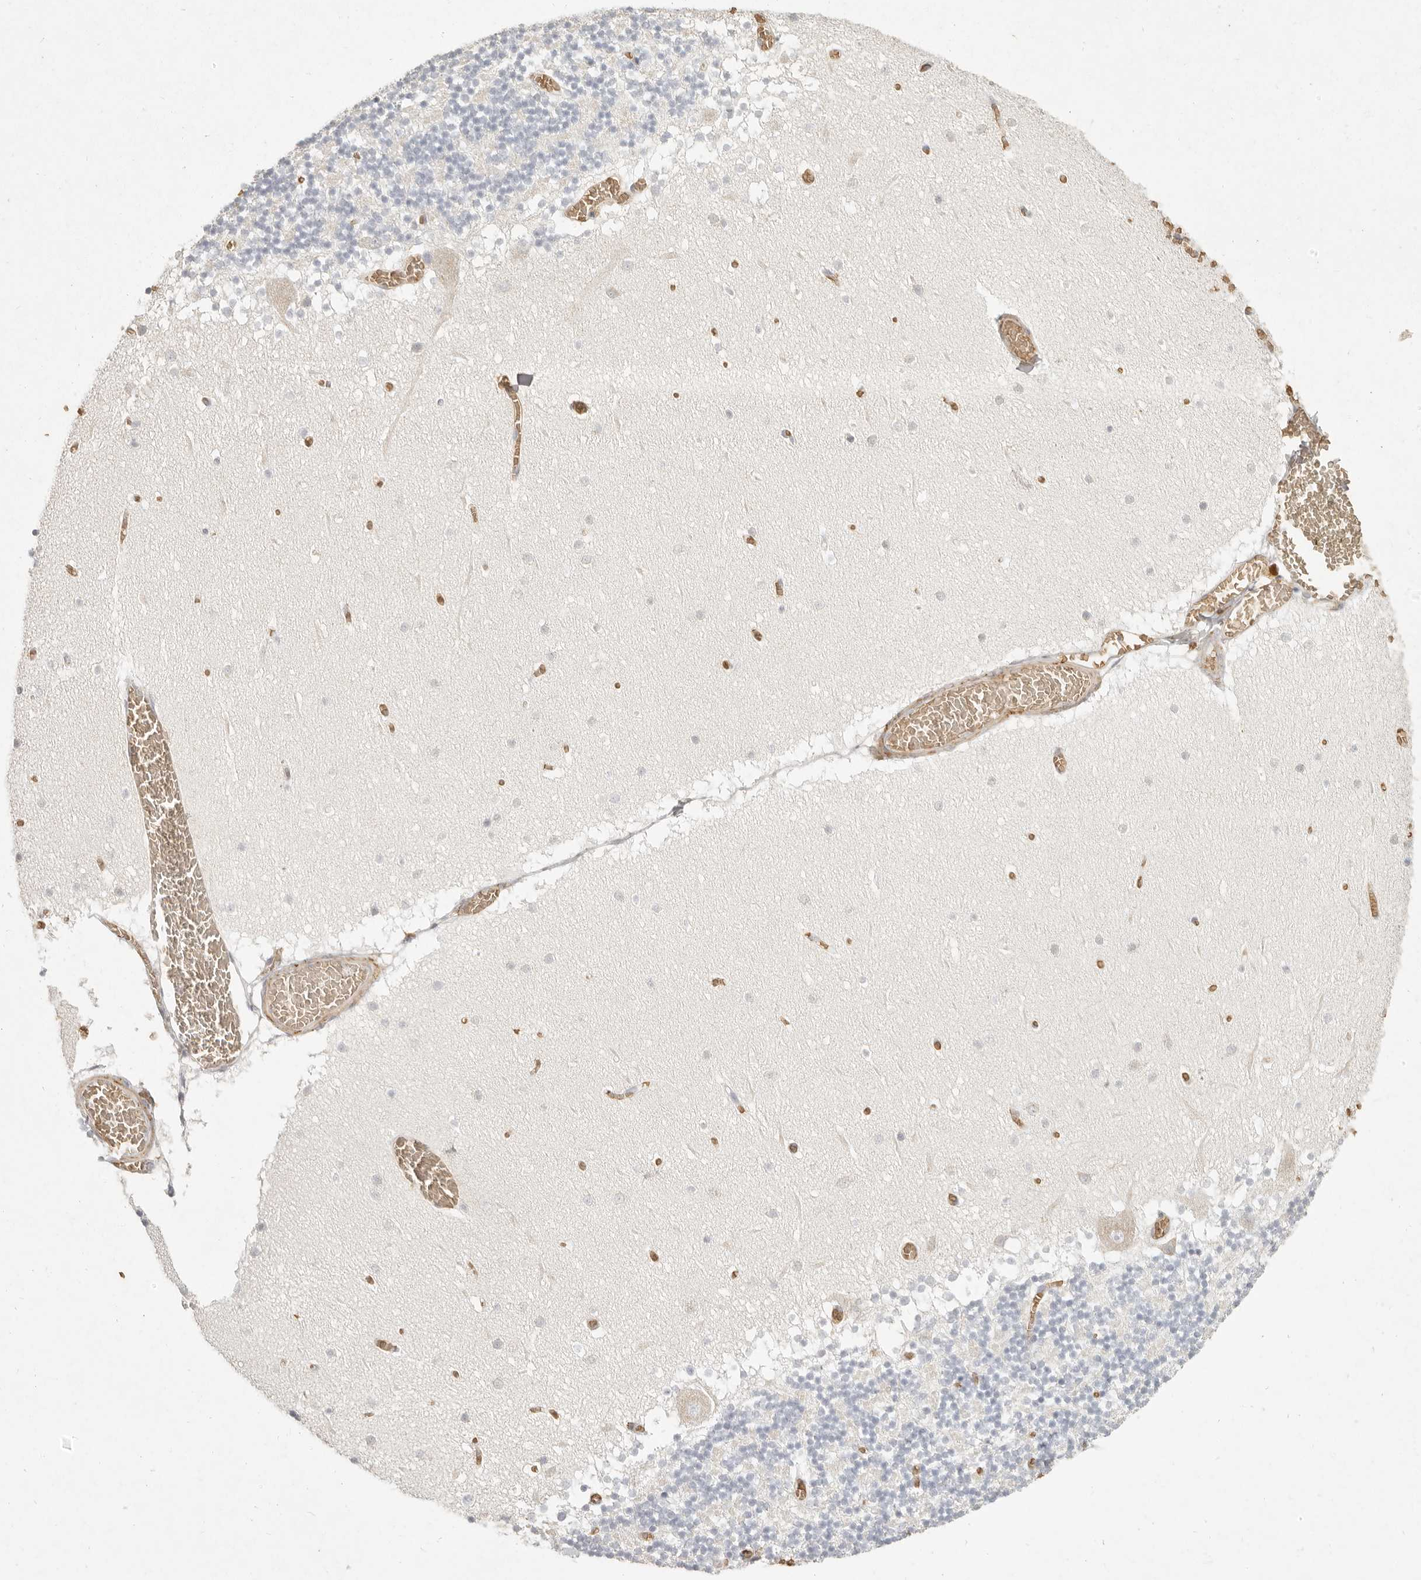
{"staining": {"intensity": "negative", "quantity": "none", "location": "none"}, "tissue": "cerebellum", "cell_type": "Cells in granular layer", "image_type": "normal", "snomed": [{"axis": "morphology", "description": "Normal tissue, NOS"}, {"axis": "topography", "description": "Cerebellum"}], "caption": "DAB immunohistochemical staining of normal cerebellum shows no significant positivity in cells in granular layer.", "gene": "NIBAN1", "patient": {"sex": "female", "age": 28}}